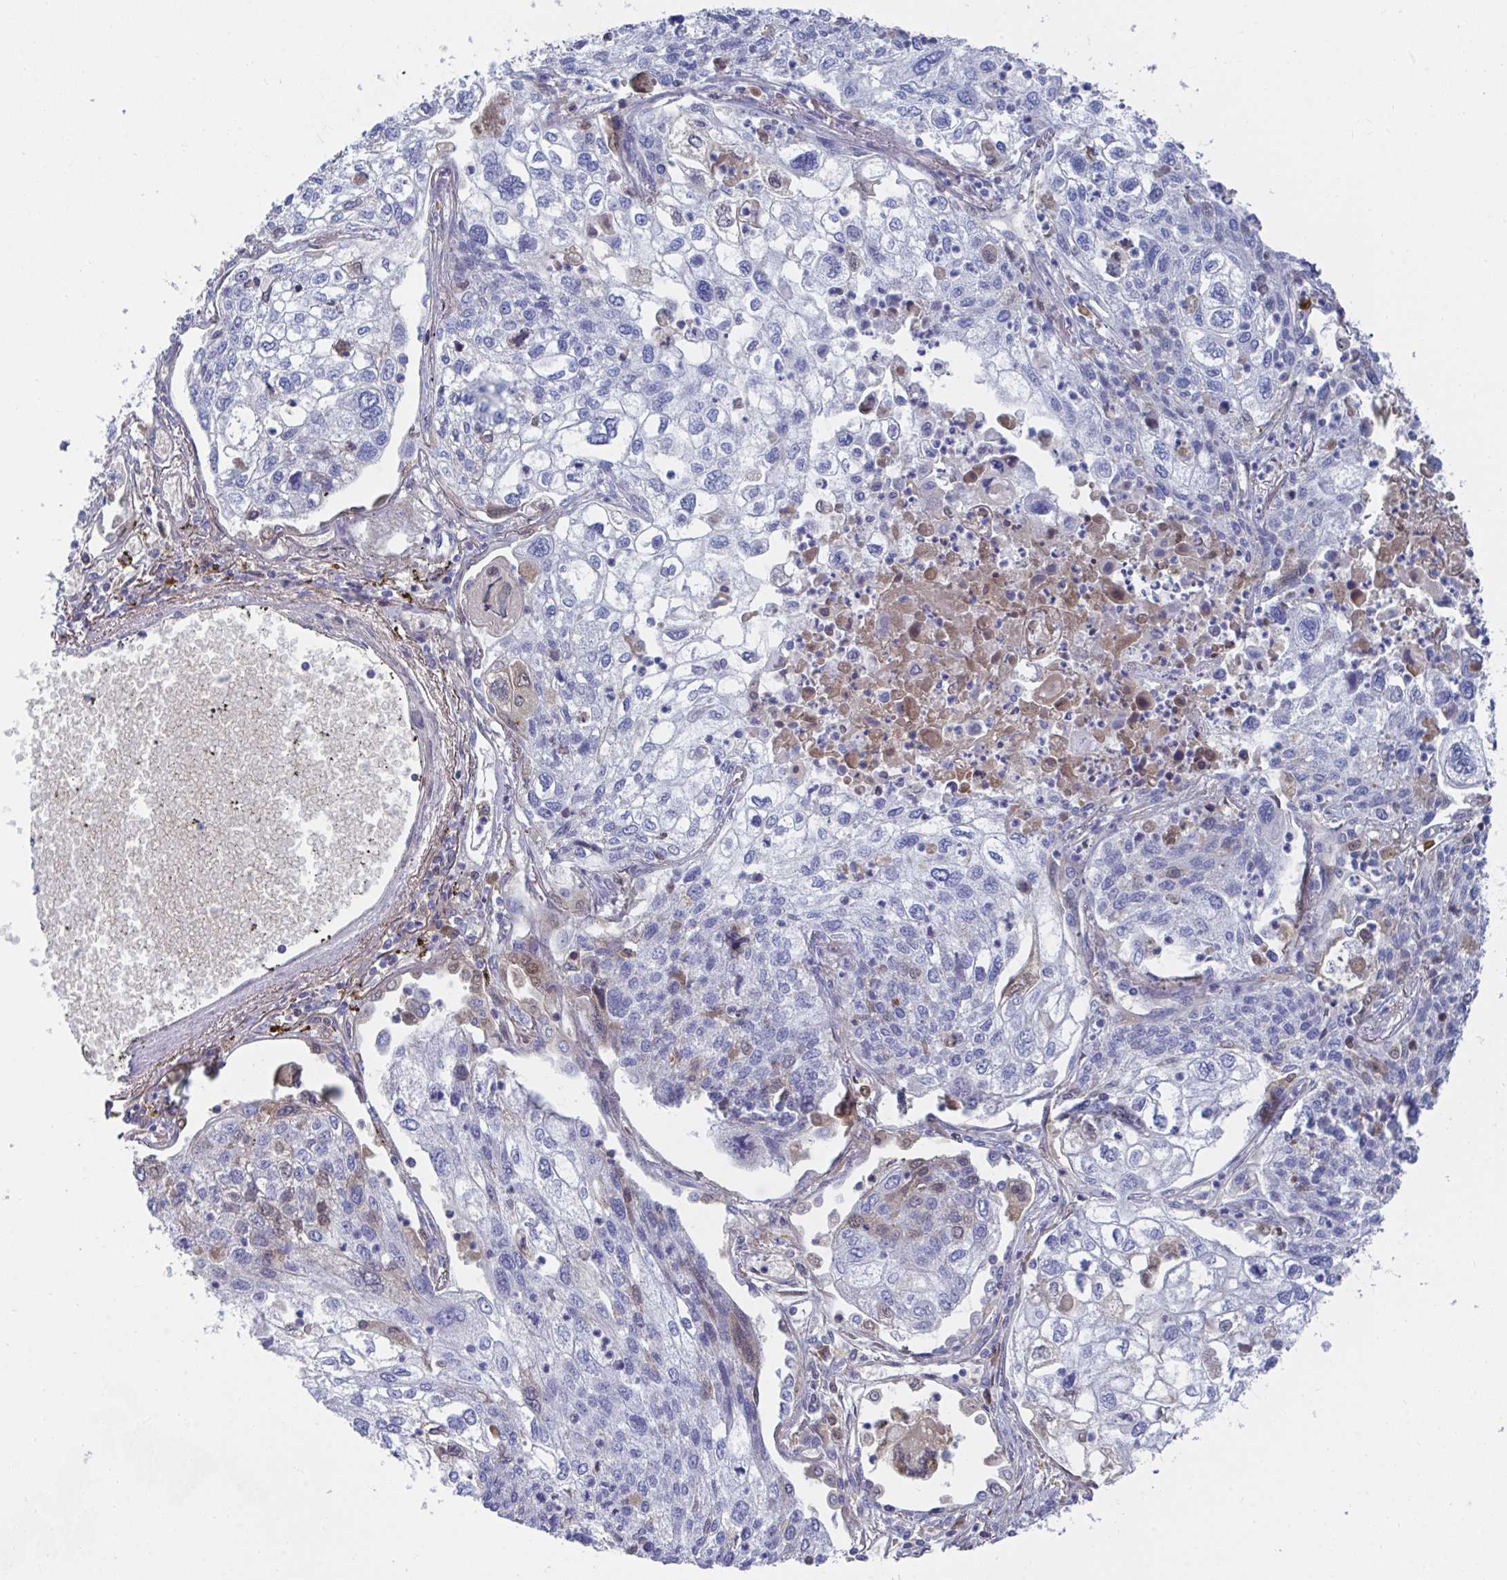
{"staining": {"intensity": "negative", "quantity": "none", "location": "none"}, "tissue": "lung cancer", "cell_type": "Tumor cells", "image_type": "cancer", "snomed": [{"axis": "morphology", "description": "Squamous cell carcinoma, NOS"}, {"axis": "topography", "description": "Lung"}], "caption": "DAB immunohistochemical staining of squamous cell carcinoma (lung) exhibits no significant positivity in tumor cells. The staining was performed using DAB (3,3'-diaminobenzidine) to visualize the protein expression in brown, while the nuclei were stained in blue with hematoxylin (Magnification: 20x).", "gene": "TNFAIP6", "patient": {"sex": "male", "age": 74}}